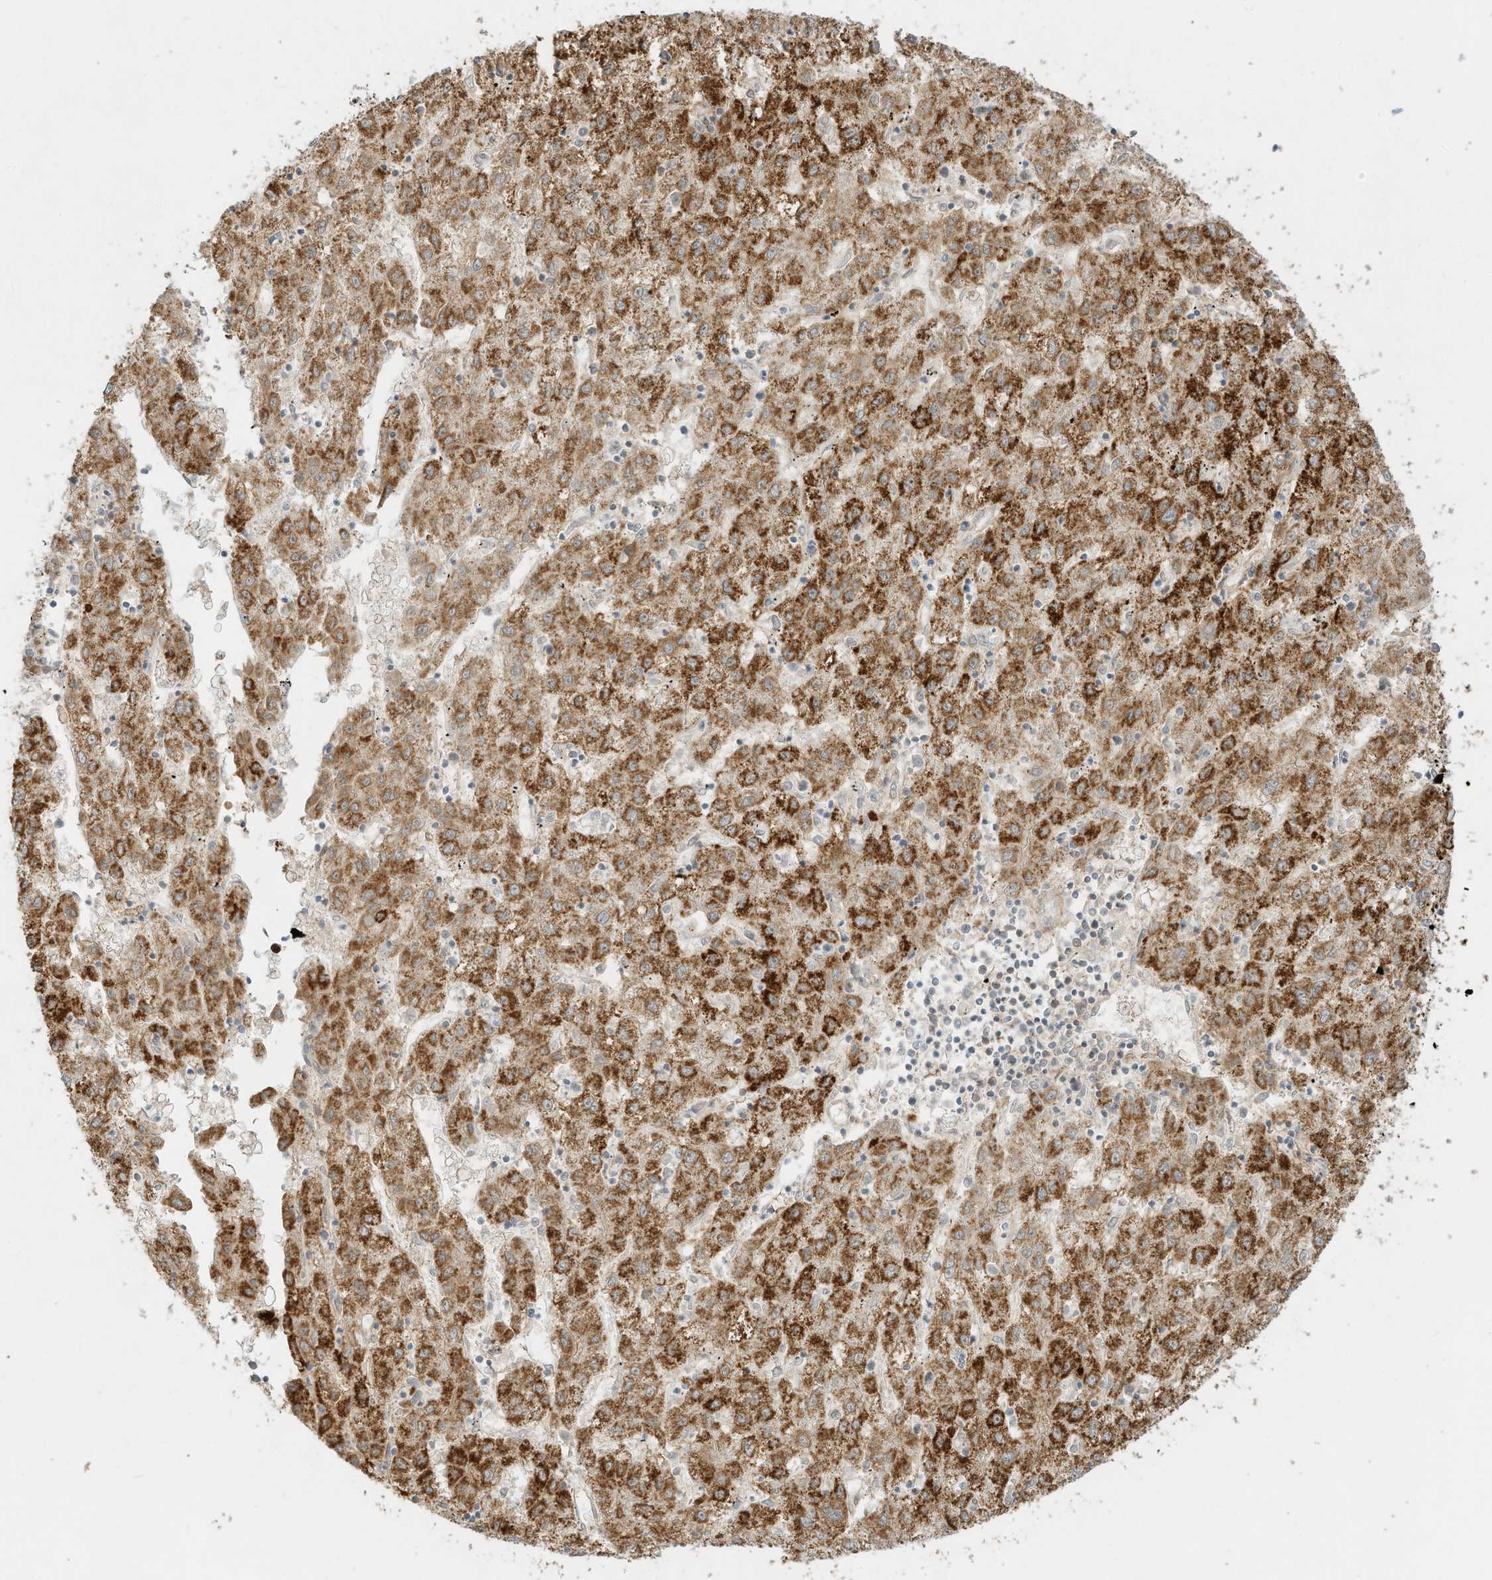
{"staining": {"intensity": "strong", "quantity": ">75%", "location": "cytoplasmic/membranous"}, "tissue": "liver cancer", "cell_type": "Tumor cells", "image_type": "cancer", "snomed": [{"axis": "morphology", "description": "Carcinoma, Hepatocellular, NOS"}, {"axis": "topography", "description": "Liver"}], "caption": "This is a histology image of immunohistochemistry staining of liver hepatocellular carcinoma, which shows strong positivity in the cytoplasmic/membranous of tumor cells.", "gene": "OFD1", "patient": {"sex": "male", "age": 72}}